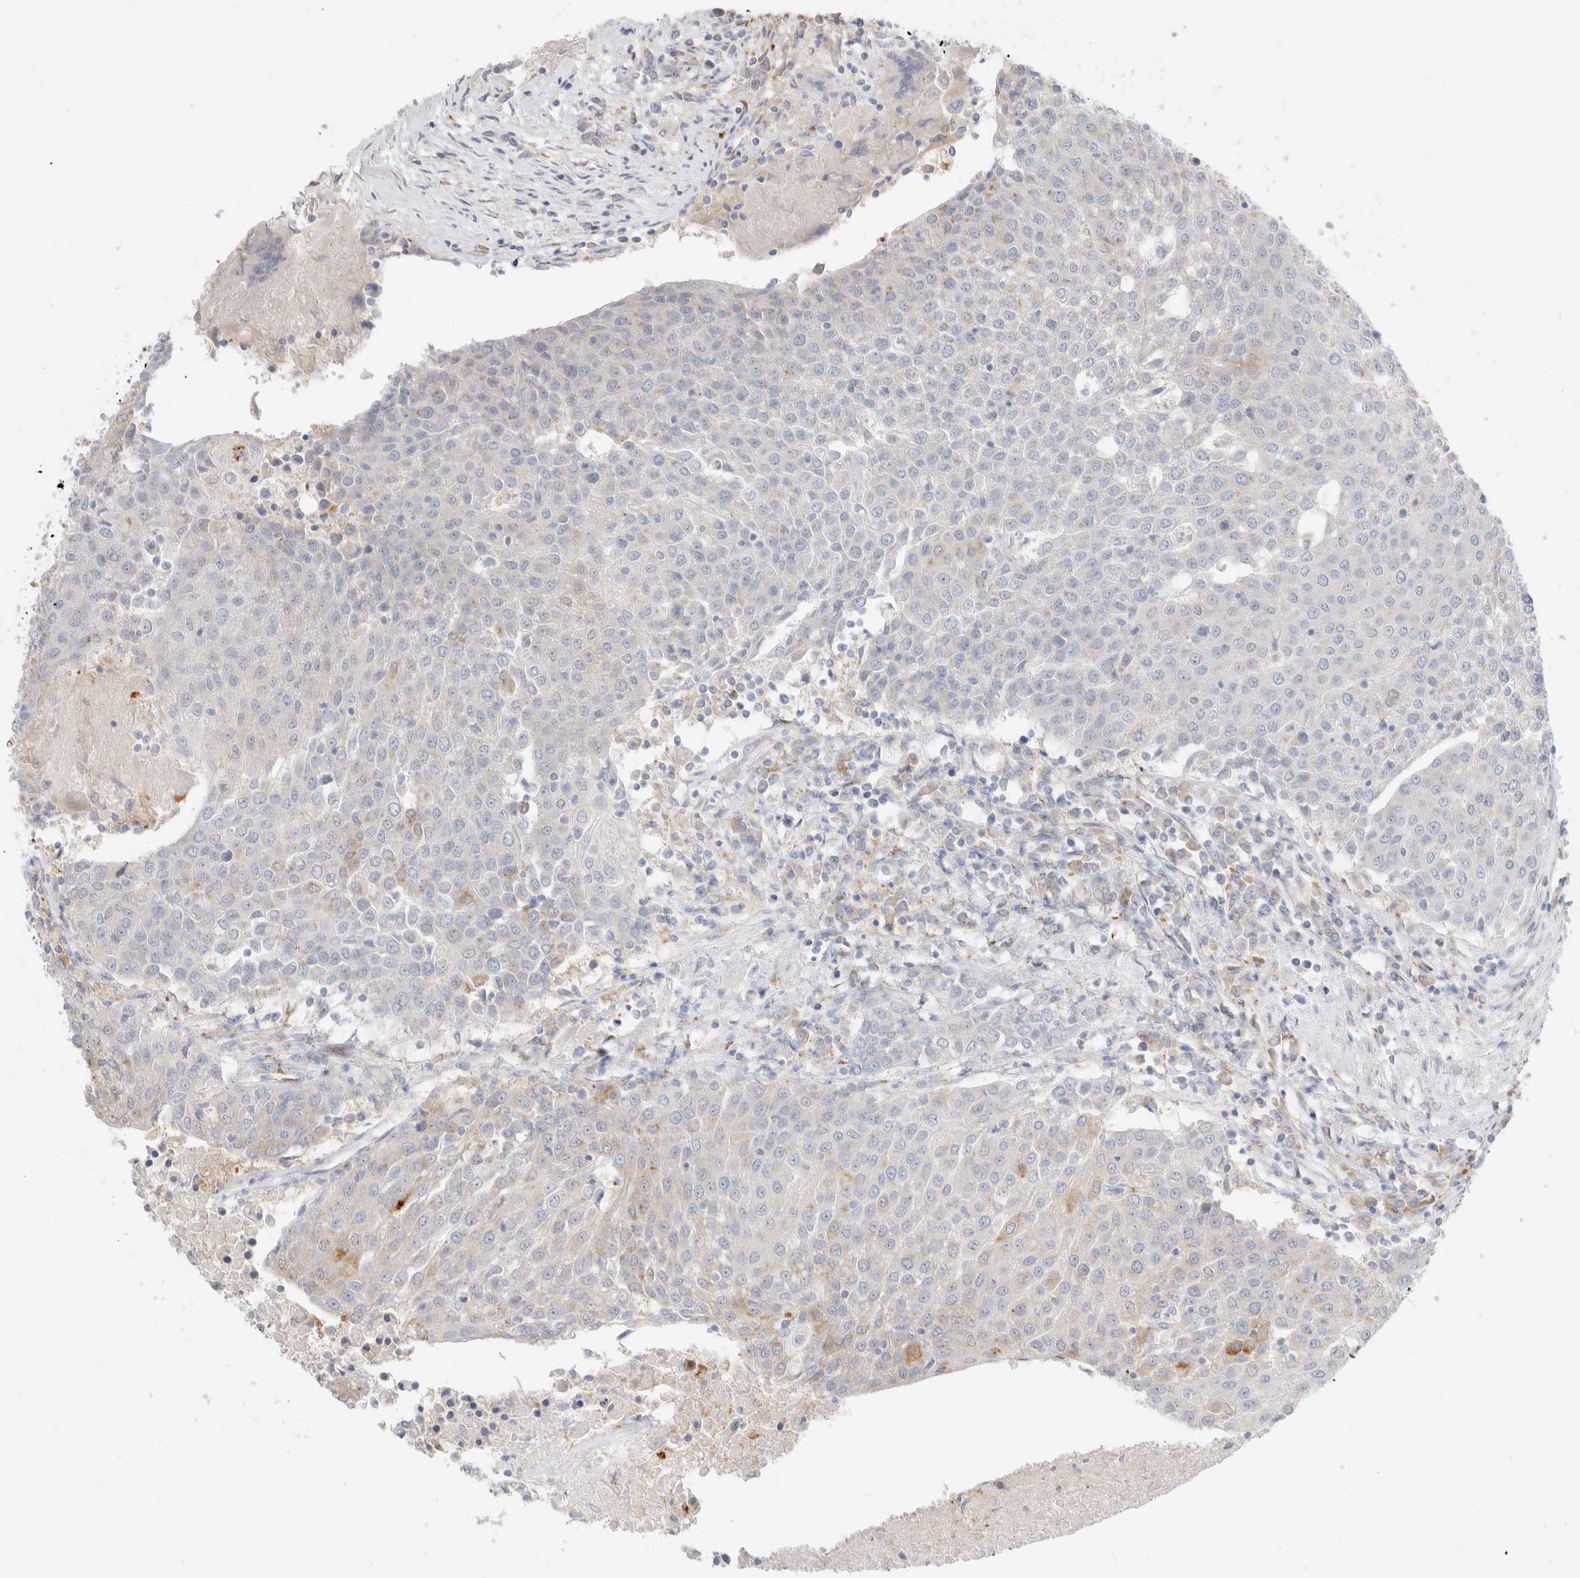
{"staining": {"intensity": "weak", "quantity": "<25%", "location": "cytoplasmic/membranous"}, "tissue": "urothelial cancer", "cell_type": "Tumor cells", "image_type": "cancer", "snomed": [{"axis": "morphology", "description": "Urothelial carcinoma, High grade"}, {"axis": "topography", "description": "Urinary bladder"}], "caption": "A photomicrograph of urothelial cancer stained for a protein displays no brown staining in tumor cells.", "gene": "EFCAB13", "patient": {"sex": "female", "age": 85}}